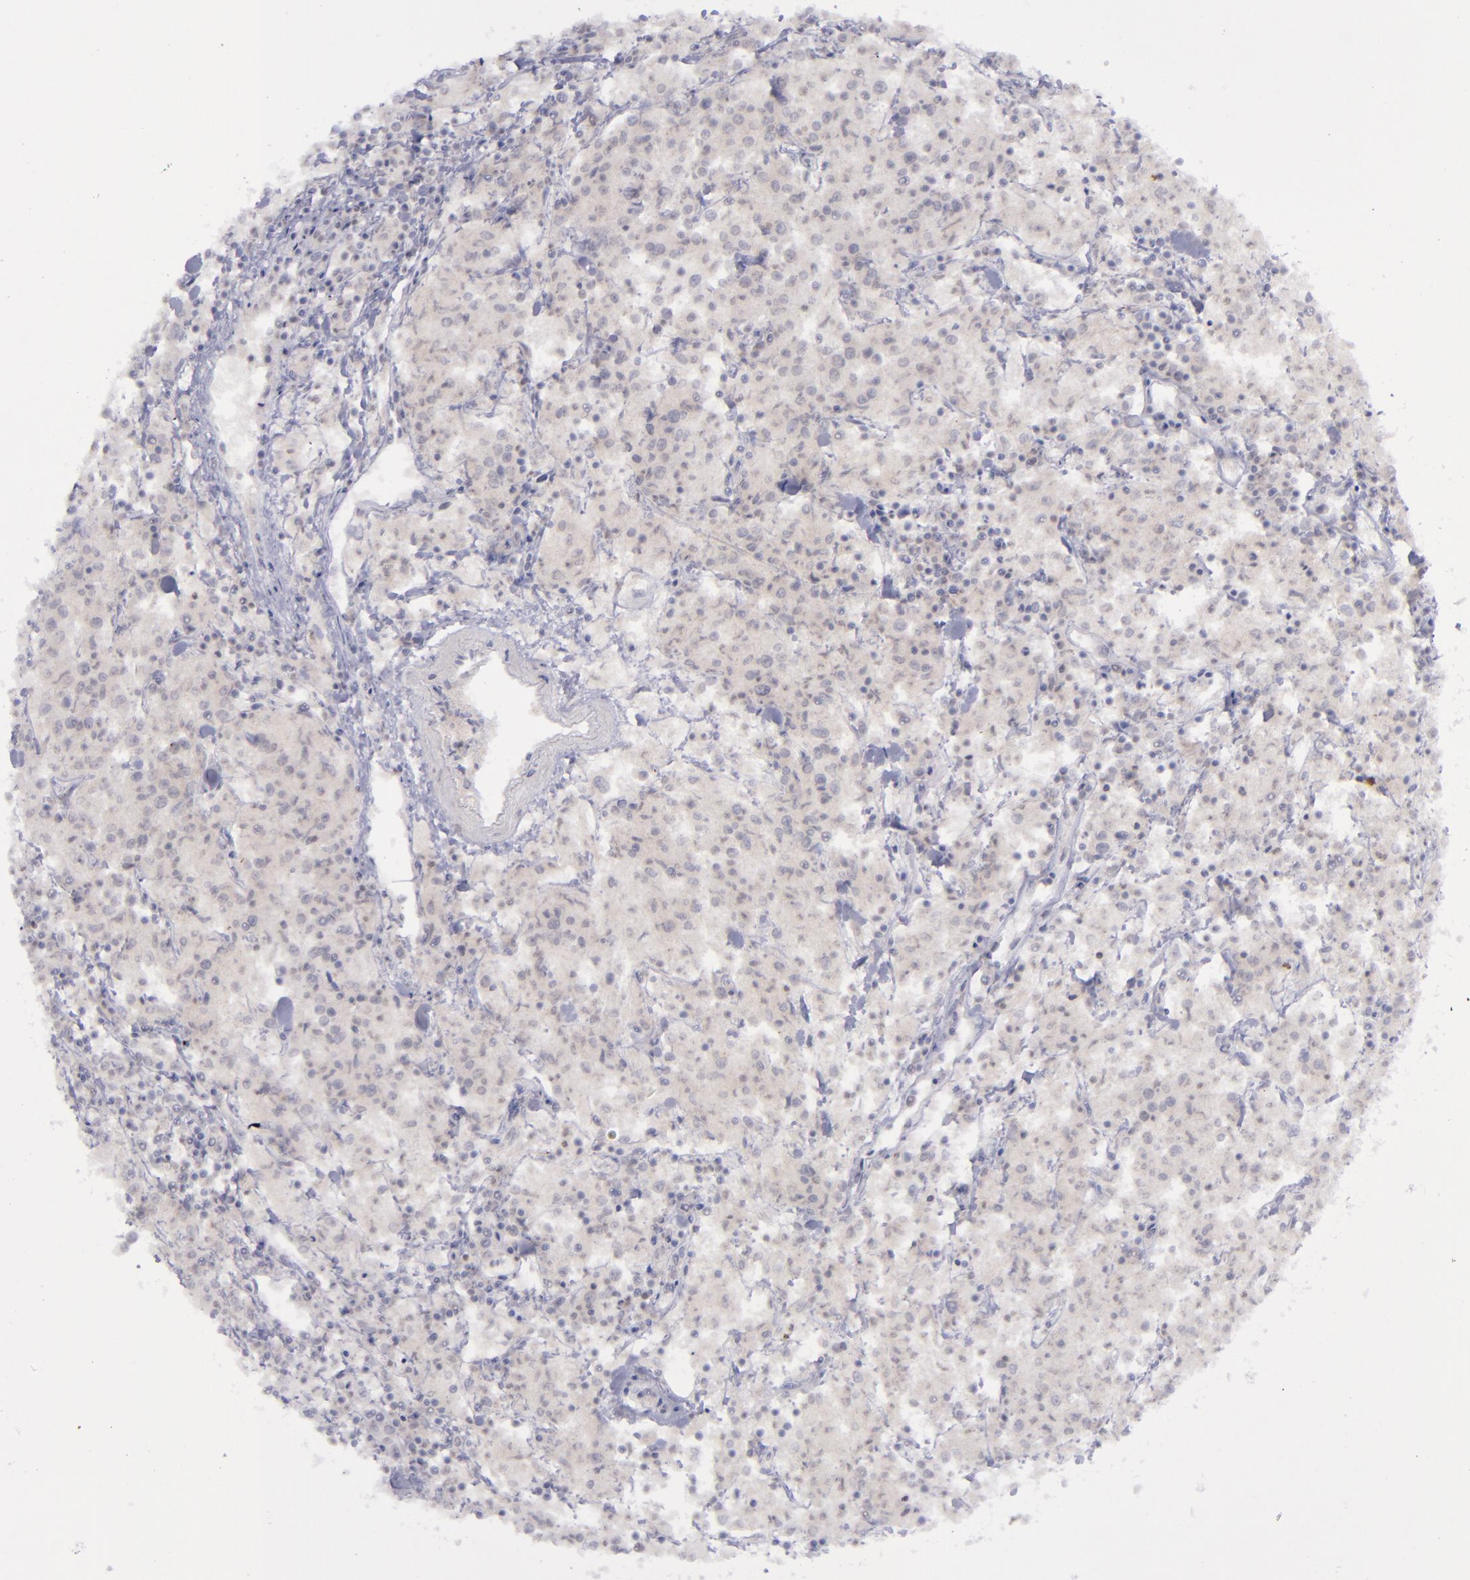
{"staining": {"intensity": "negative", "quantity": "none", "location": "none"}, "tissue": "lymphoma", "cell_type": "Tumor cells", "image_type": "cancer", "snomed": [{"axis": "morphology", "description": "Malignant lymphoma, non-Hodgkin's type, Low grade"}, {"axis": "topography", "description": "Small intestine"}], "caption": "This is a micrograph of immunohistochemistry staining of lymphoma, which shows no positivity in tumor cells. The staining was performed using DAB (3,3'-diaminobenzidine) to visualize the protein expression in brown, while the nuclei were stained in blue with hematoxylin (Magnification: 20x).", "gene": "EVPL", "patient": {"sex": "female", "age": 59}}